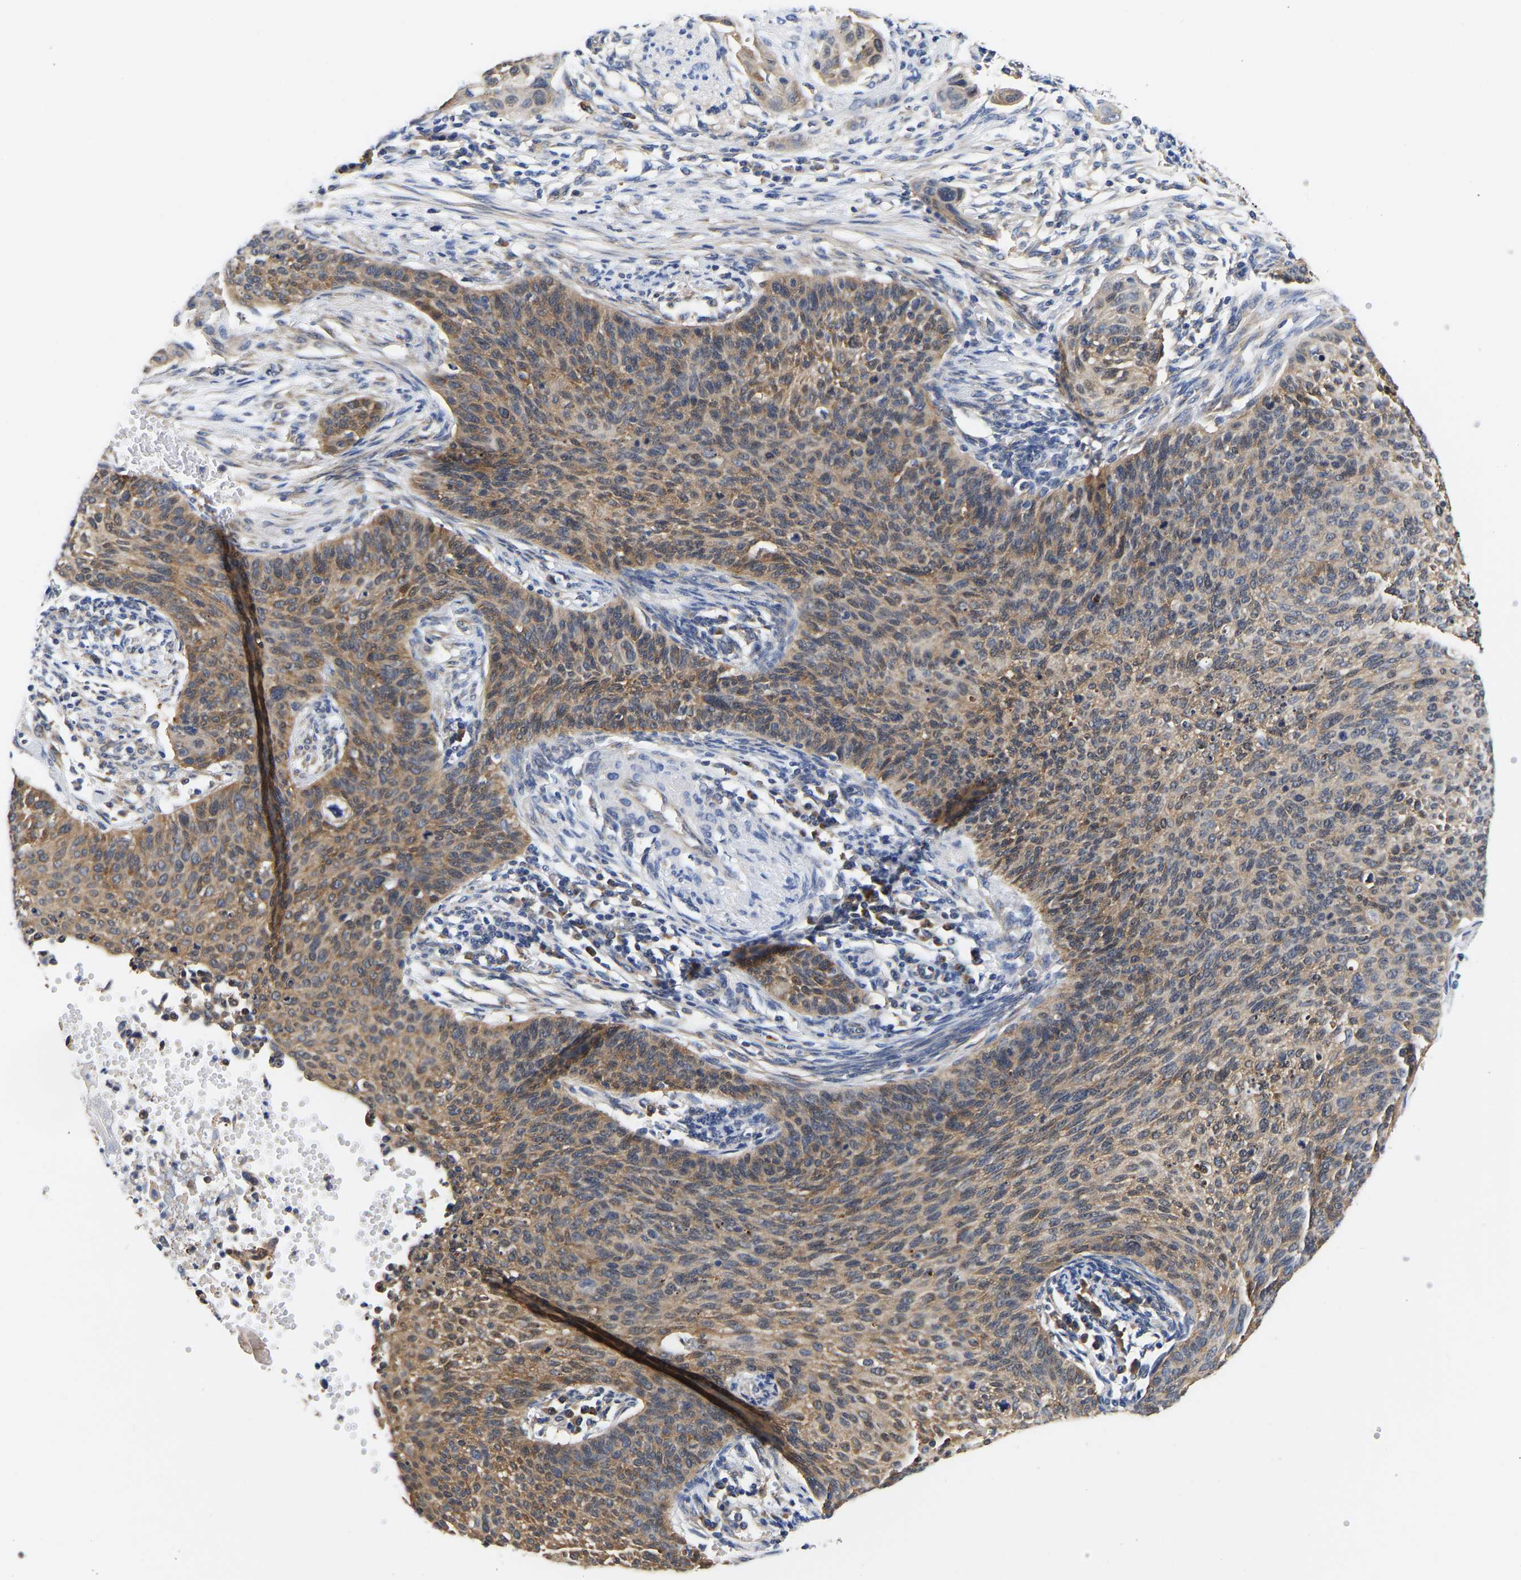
{"staining": {"intensity": "moderate", "quantity": "25%-75%", "location": "cytoplasmic/membranous"}, "tissue": "cervical cancer", "cell_type": "Tumor cells", "image_type": "cancer", "snomed": [{"axis": "morphology", "description": "Squamous cell carcinoma, NOS"}, {"axis": "topography", "description": "Cervix"}], "caption": "There is medium levels of moderate cytoplasmic/membranous positivity in tumor cells of cervical squamous cell carcinoma, as demonstrated by immunohistochemical staining (brown color).", "gene": "CCDC6", "patient": {"sex": "female", "age": 70}}